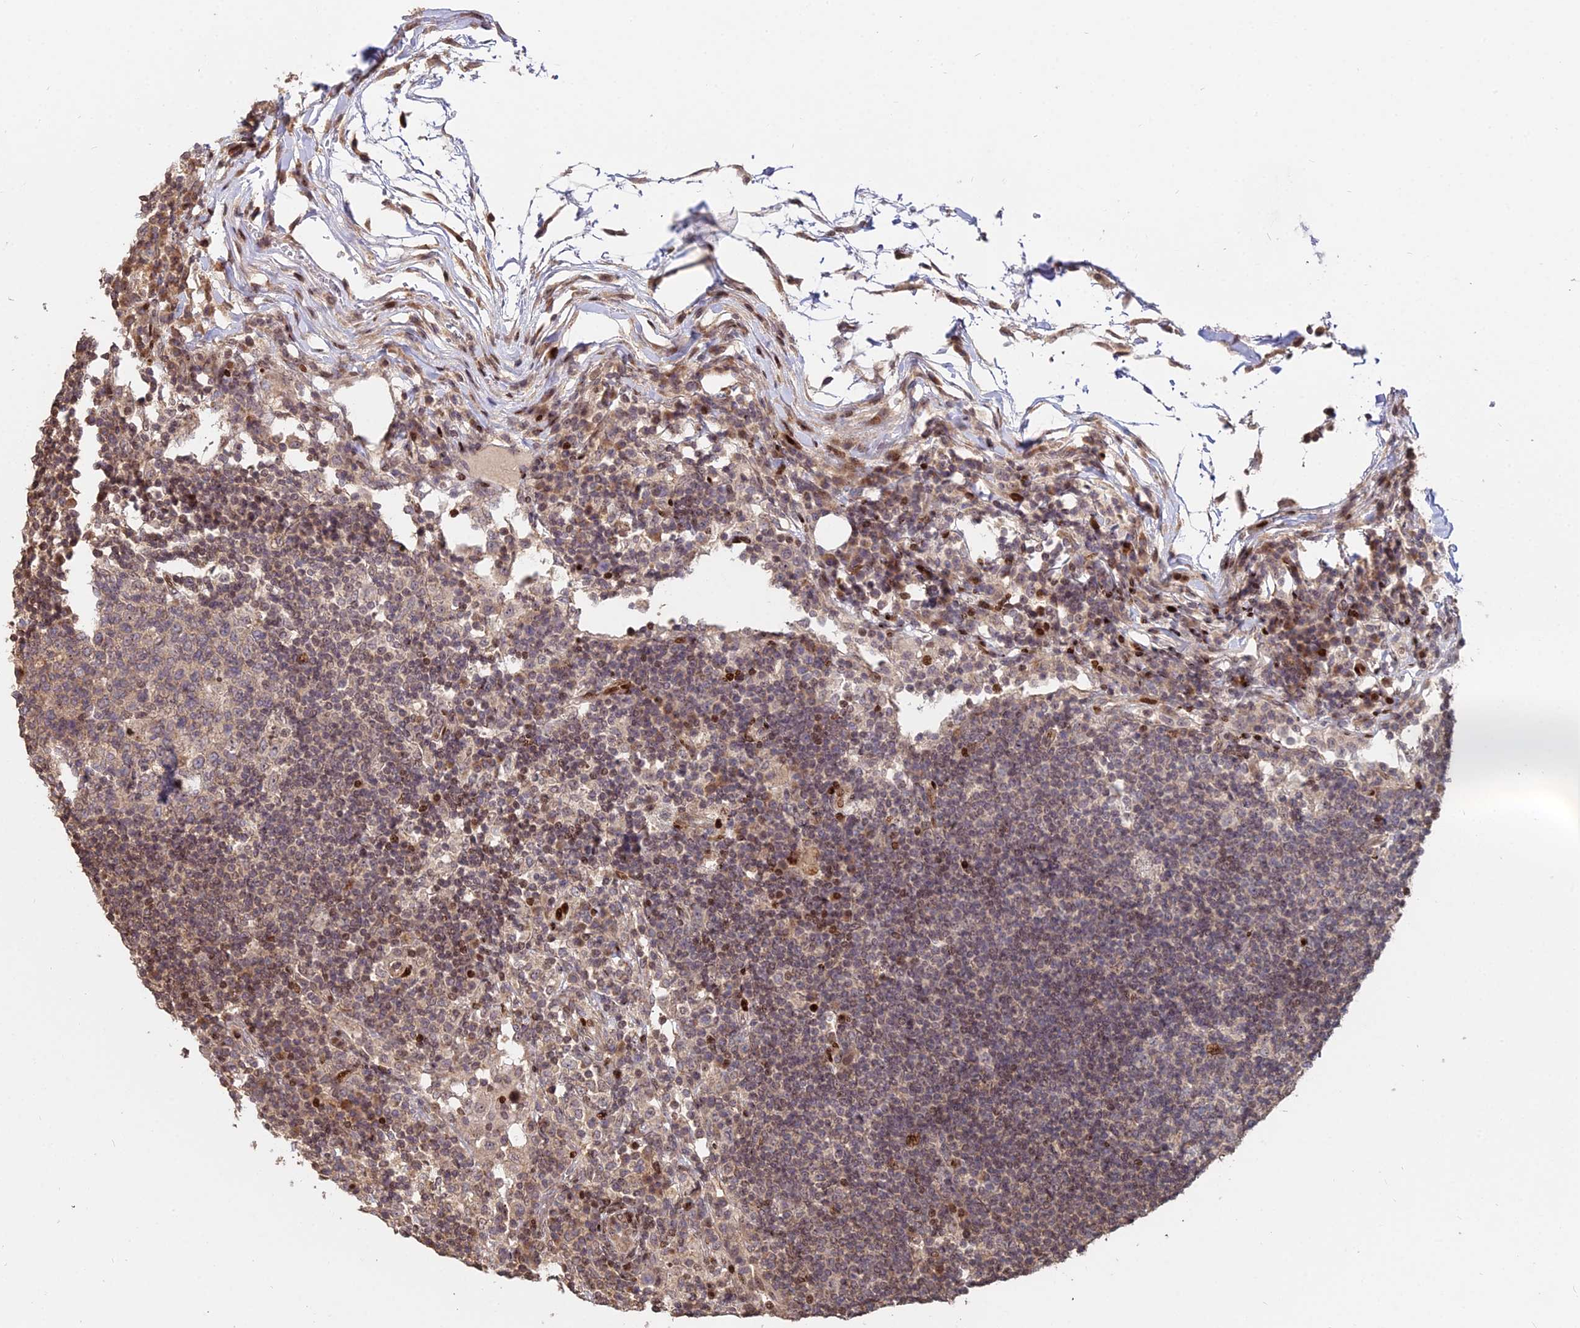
{"staining": {"intensity": "weak", "quantity": ">75%", "location": "cytoplasmic/membranous"}, "tissue": "lymph node", "cell_type": "Germinal center cells", "image_type": "normal", "snomed": [{"axis": "morphology", "description": "Normal tissue, NOS"}, {"axis": "topography", "description": "Lymph node"}], "caption": "Protein staining of unremarkable lymph node demonstrates weak cytoplasmic/membranous positivity in approximately >75% of germinal center cells. The staining was performed using DAB, with brown indicating positive protein expression. Nuclei are stained blue with hematoxylin.", "gene": "RBMS2", "patient": {"sex": "female", "age": 53}}